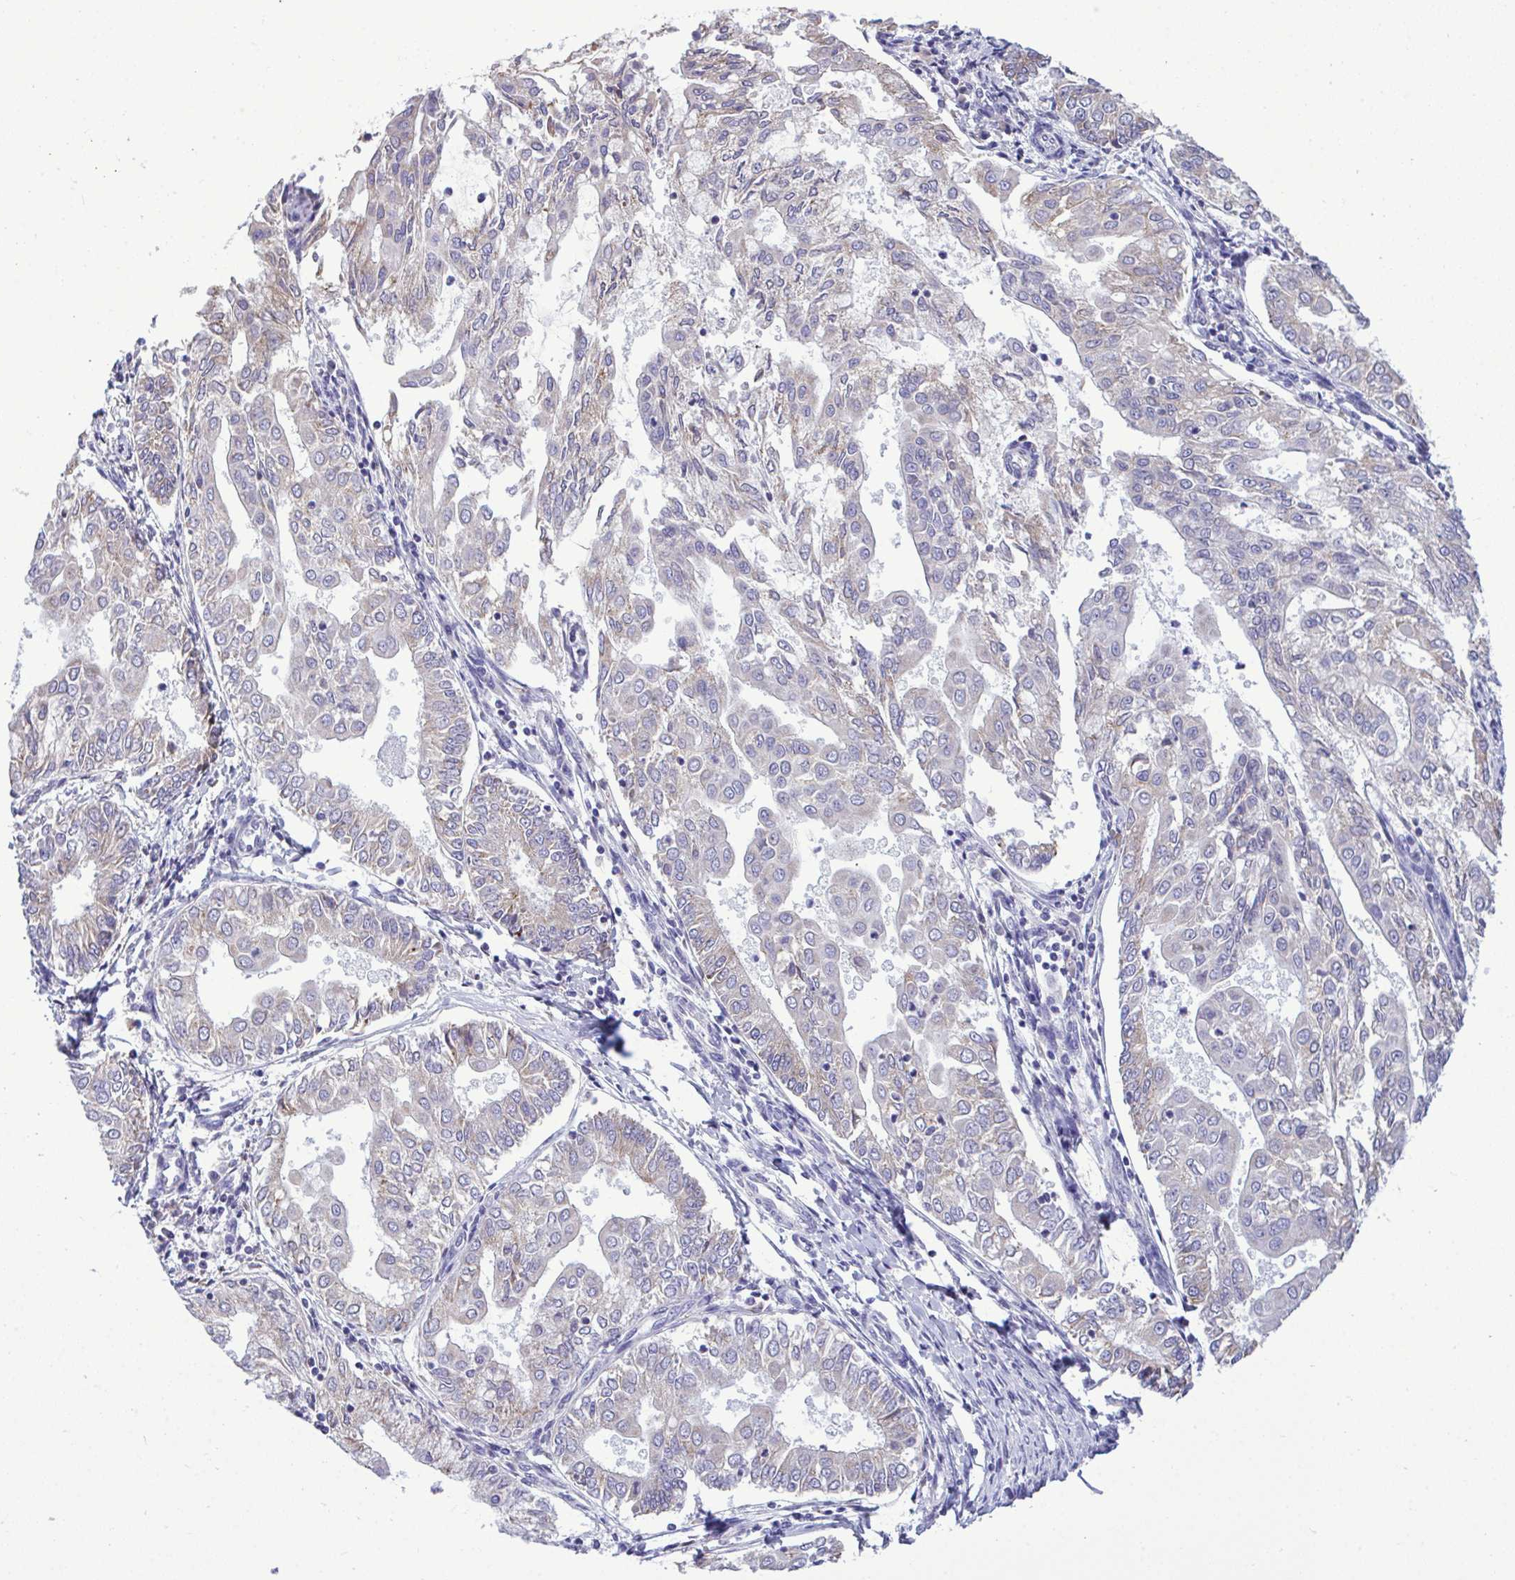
{"staining": {"intensity": "negative", "quantity": "none", "location": "none"}, "tissue": "endometrial cancer", "cell_type": "Tumor cells", "image_type": "cancer", "snomed": [{"axis": "morphology", "description": "Adenocarcinoma, NOS"}, {"axis": "topography", "description": "Endometrium"}], "caption": "An image of human endometrial cancer is negative for staining in tumor cells.", "gene": "PIGK", "patient": {"sex": "female", "age": 68}}